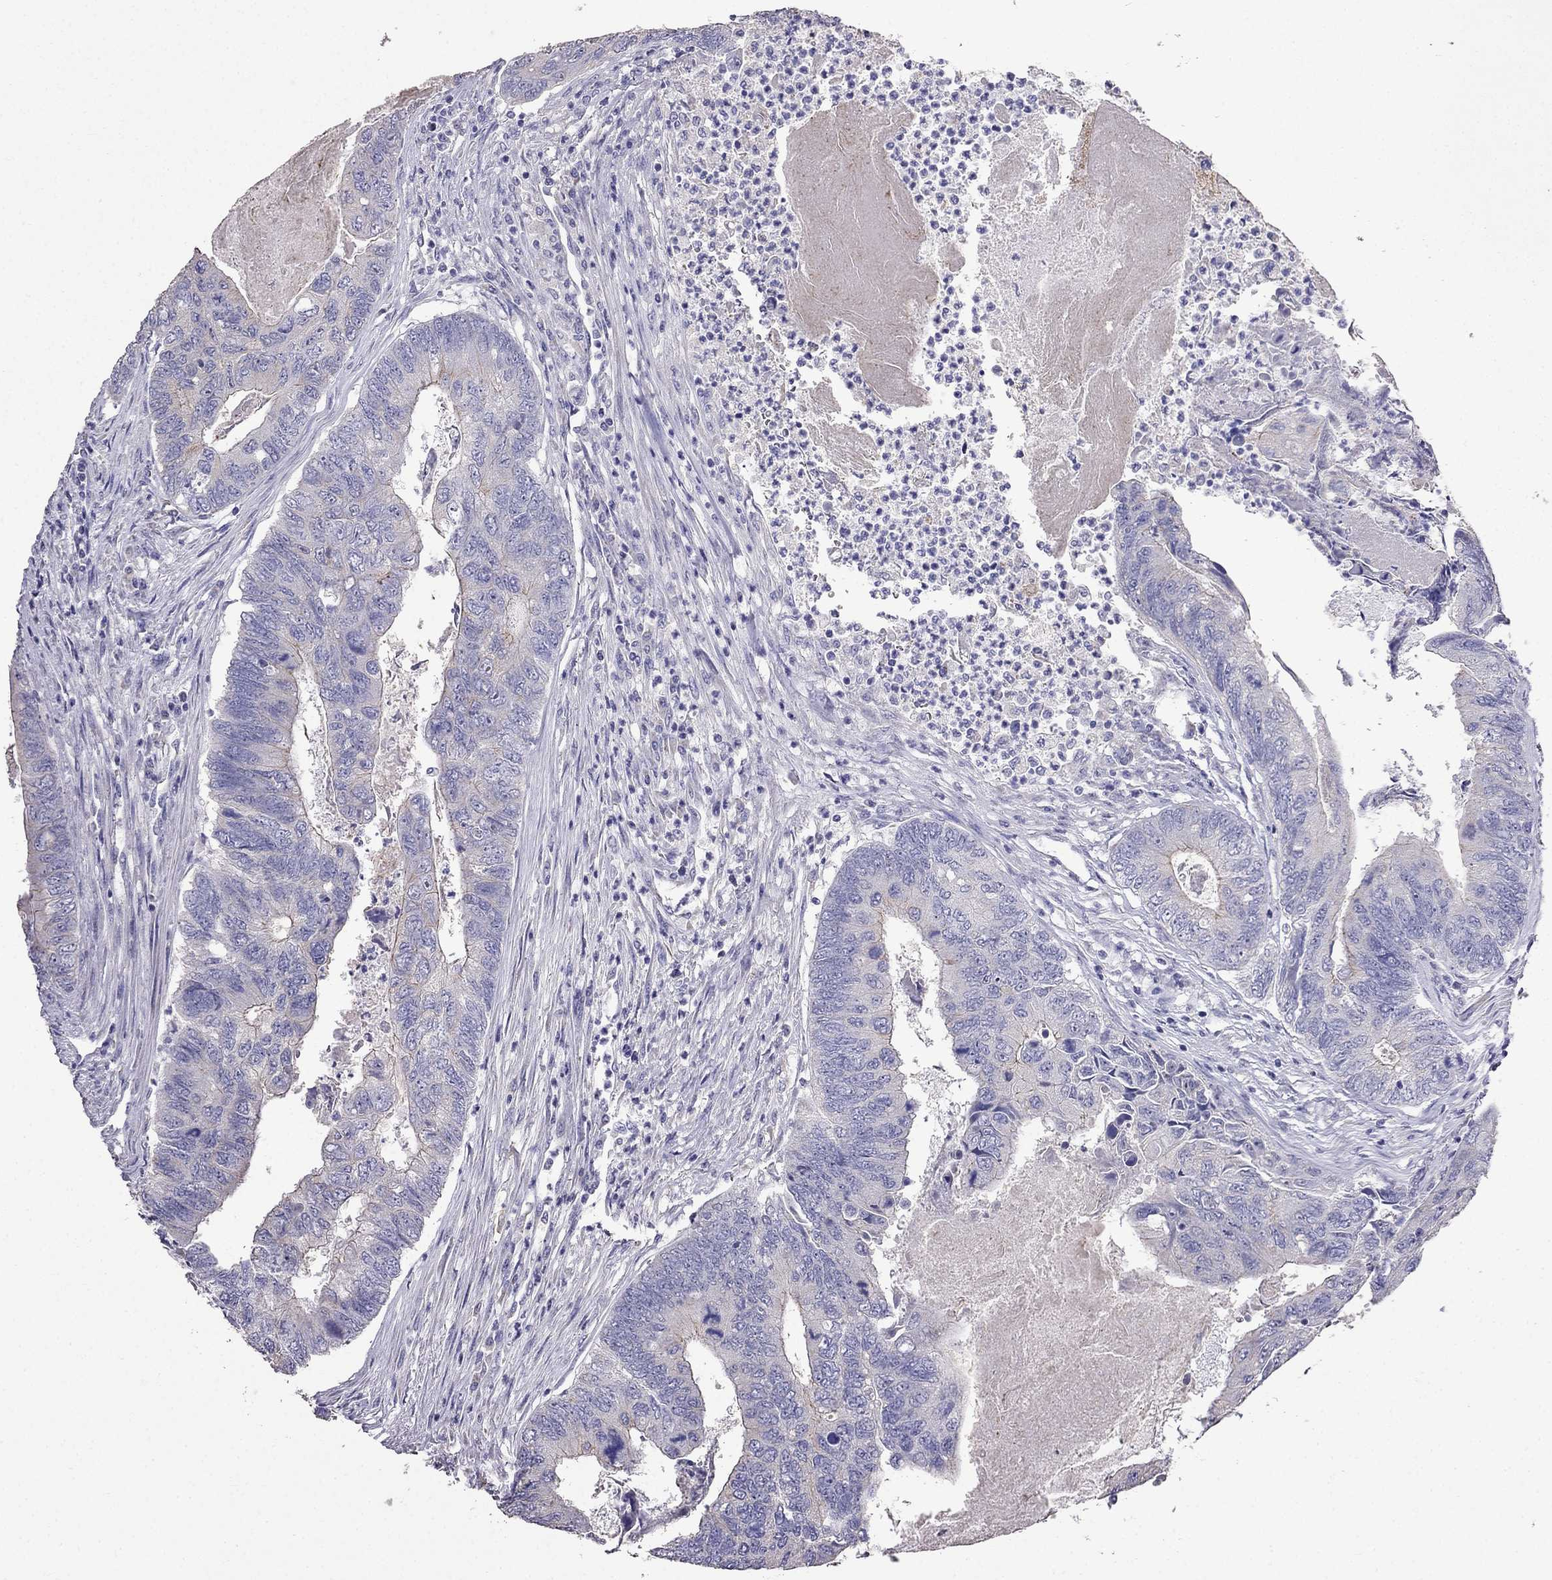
{"staining": {"intensity": "negative", "quantity": "none", "location": "none"}, "tissue": "colorectal cancer", "cell_type": "Tumor cells", "image_type": "cancer", "snomed": [{"axis": "morphology", "description": "Adenocarcinoma, NOS"}, {"axis": "topography", "description": "Colon"}], "caption": "Human adenocarcinoma (colorectal) stained for a protein using immunohistochemistry reveals no expression in tumor cells.", "gene": "AK5", "patient": {"sex": "female", "age": 67}}